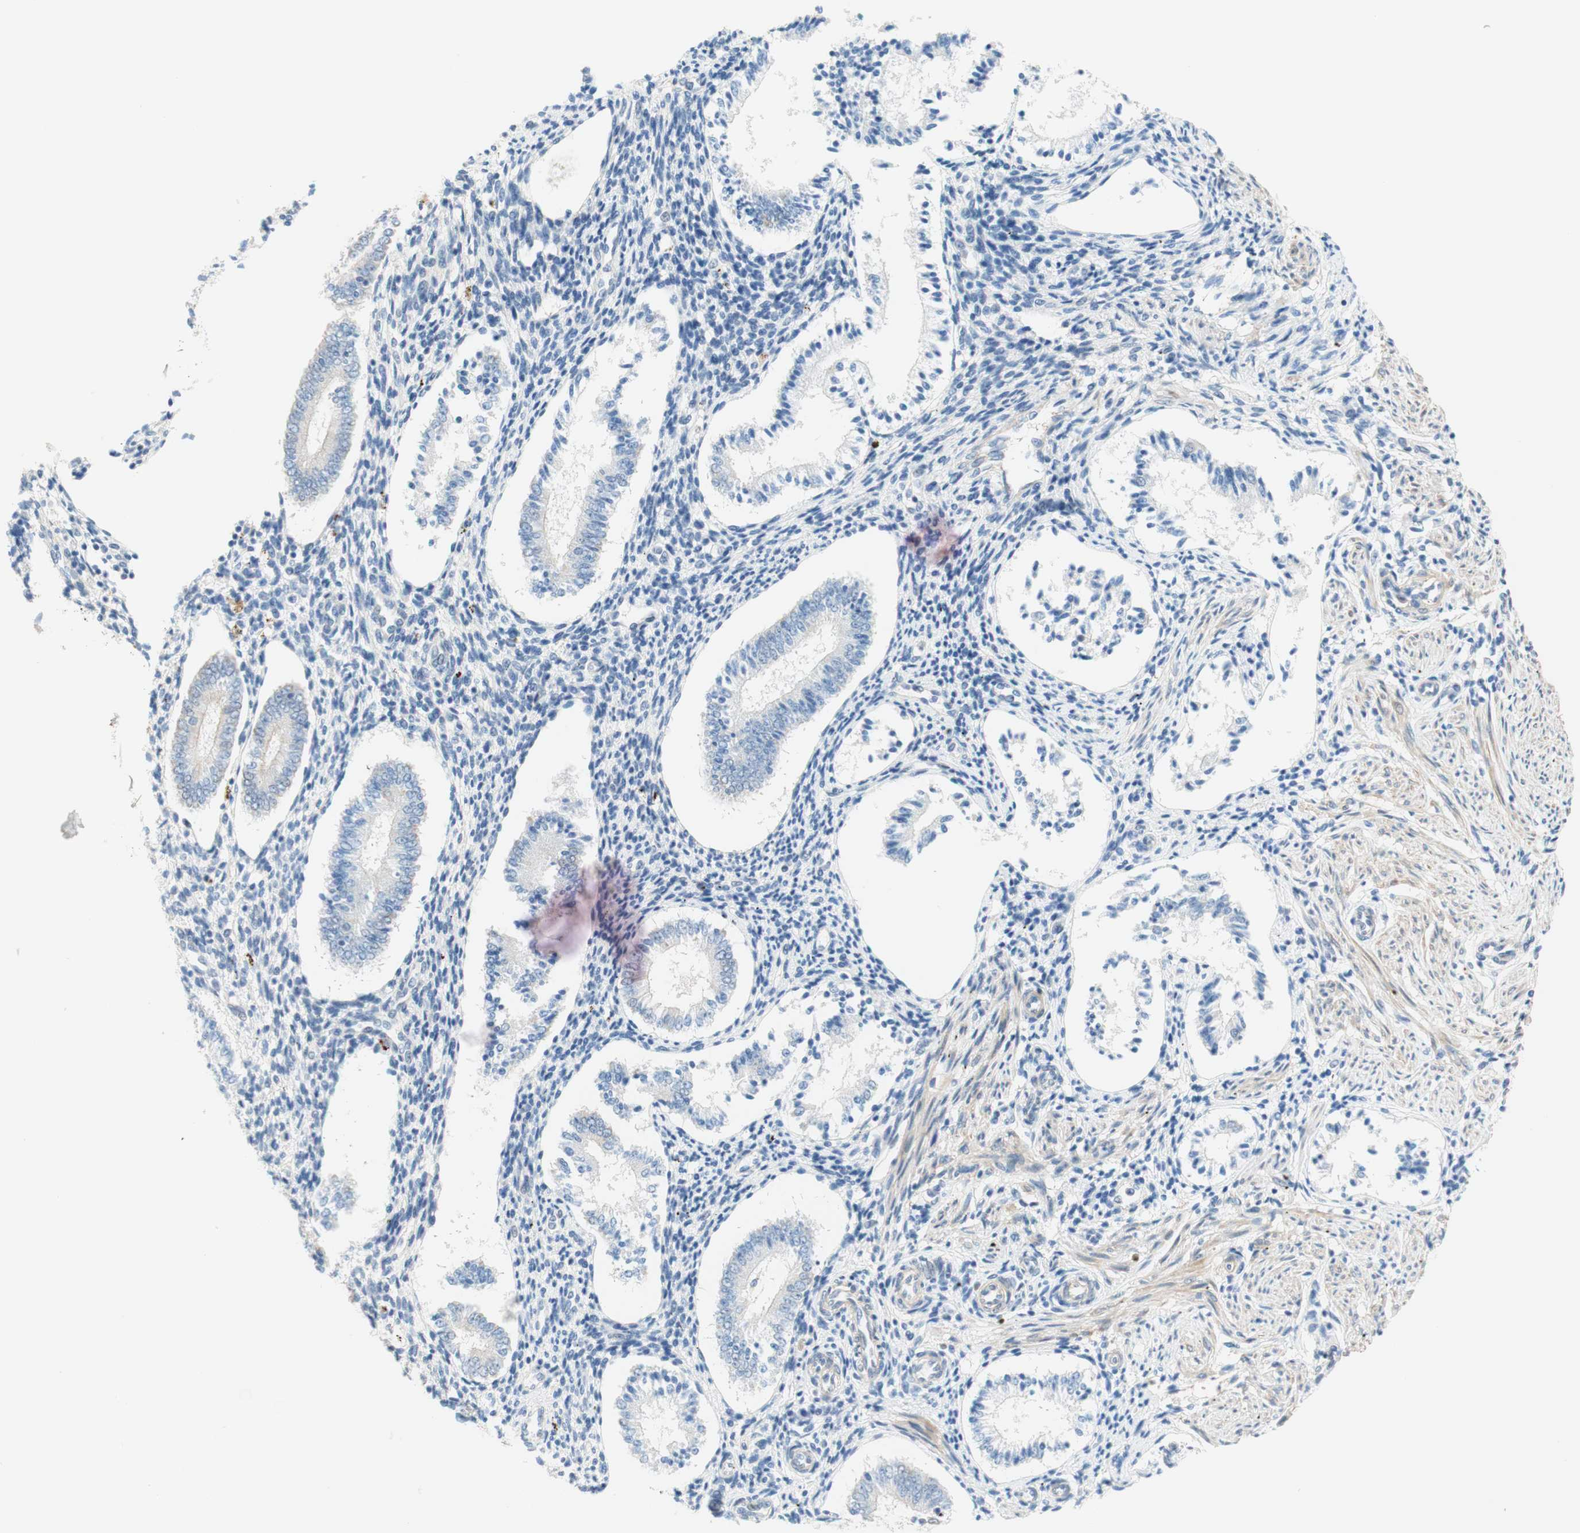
{"staining": {"intensity": "negative", "quantity": "none", "location": "none"}, "tissue": "endometrium", "cell_type": "Cells in endometrial stroma", "image_type": "normal", "snomed": [{"axis": "morphology", "description": "Normal tissue, NOS"}, {"axis": "topography", "description": "Endometrium"}], "caption": "IHC micrograph of benign endometrium: human endometrium stained with DAB (3,3'-diaminobenzidine) shows no significant protein positivity in cells in endometrial stroma. Brightfield microscopy of IHC stained with DAB (3,3'-diaminobenzidine) (brown) and hematoxylin (blue), captured at high magnification.", "gene": "ENTREP2", "patient": {"sex": "female", "age": 42}}